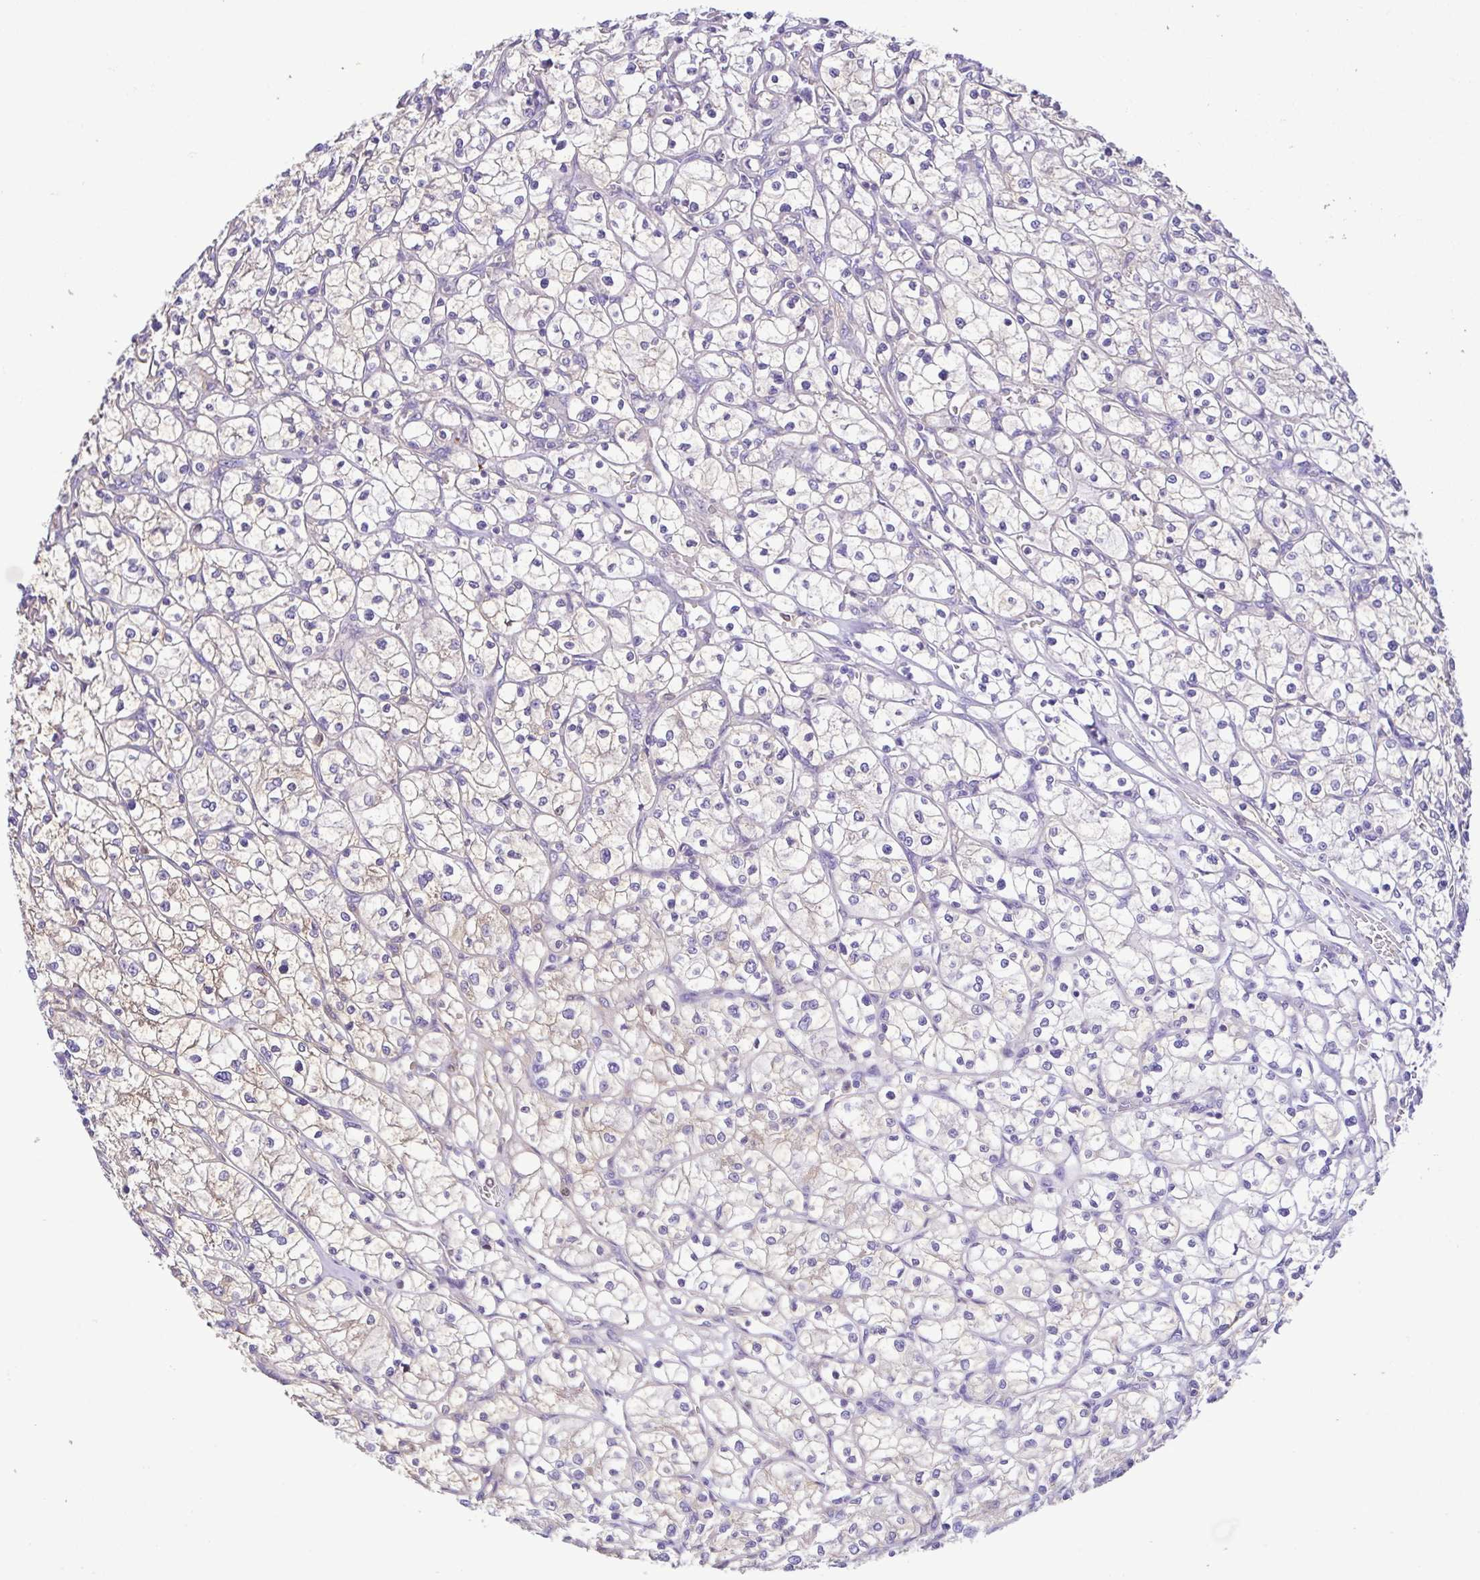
{"staining": {"intensity": "negative", "quantity": "none", "location": "none"}, "tissue": "renal cancer", "cell_type": "Tumor cells", "image_type": "cancer", "snomed": [{"axis": "morphology", "description": "Adenocarcinoma, NOS"}, {"axis": "topography", "description": "Kidney"}], "caption": "Immunohistochemistry (IHC) image of renal cancer stained for a protein (brown), which reveals no expression in tumor cells. The staining is performed using DAB (3,3'-diaminobenzidine) brown chromogen with nuclei counter-stained in using hematoxylin.", "gene": "IGFL1", "patient": {"sex": "female", "age": 64}}